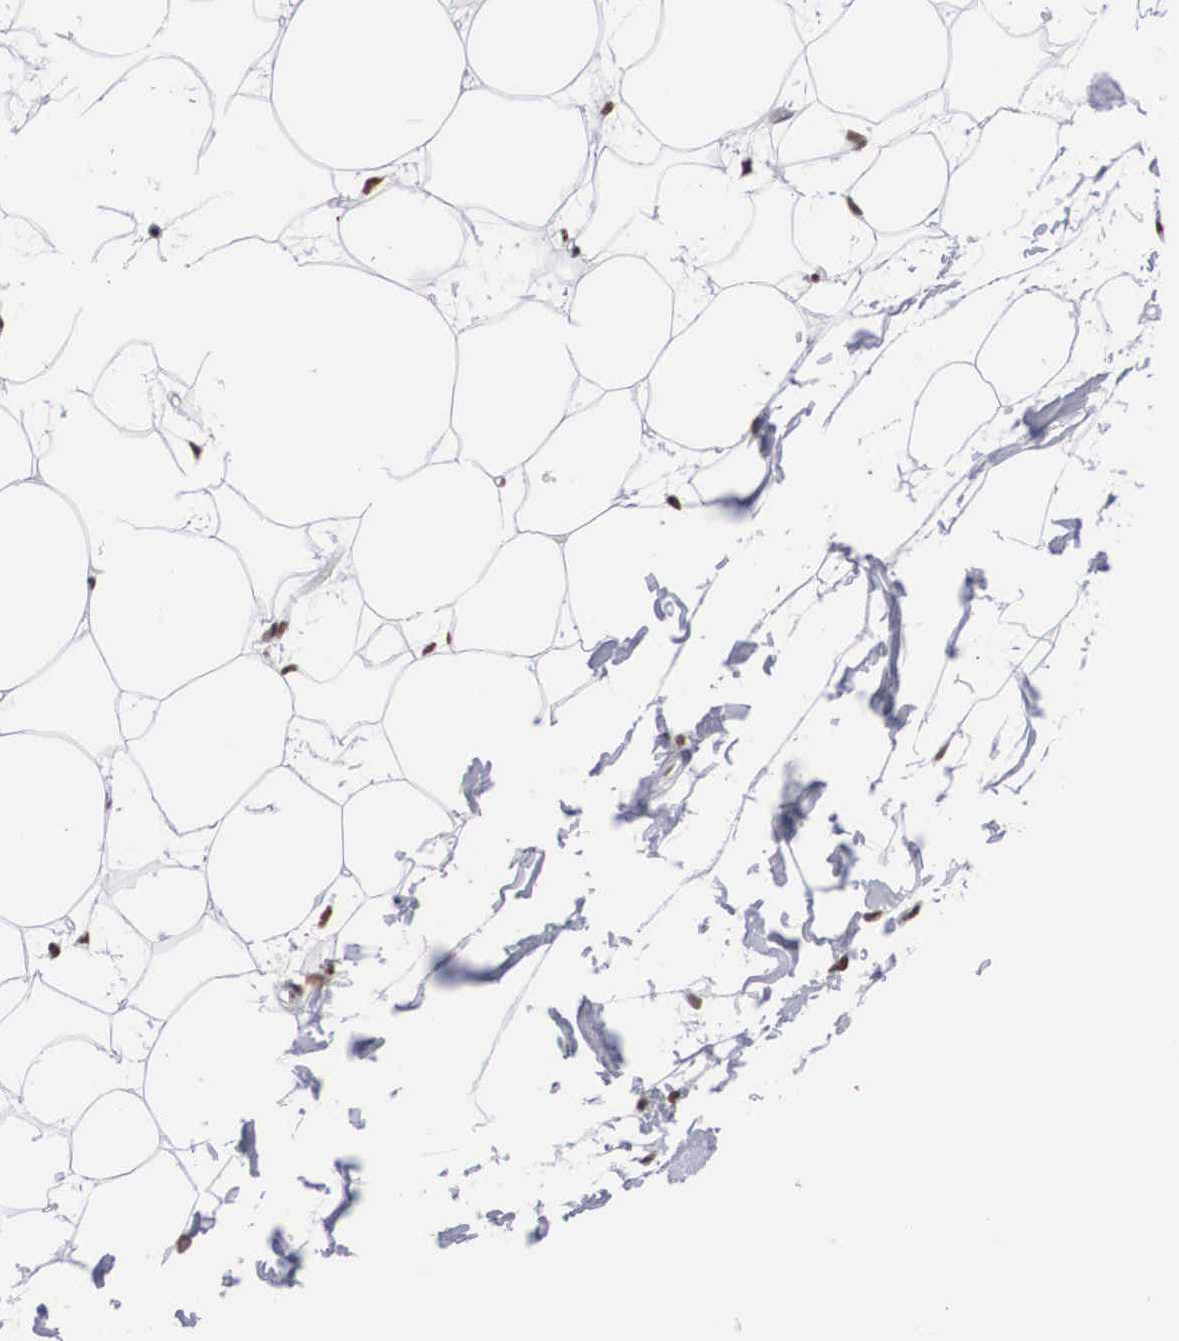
{"staining": {"intensity": "moderate", "quantity": ">75%", "location": "nuclear"}, "tissue": "adipose tissue", "cell_type": "Adipocytes", "image_type": "normal", "snomed": [{"axis": "morphology", "description": "Normal tissue, NOS"}, {"axis": "topography", "description": "Breast"}], "caption": "Moderate nuclear positivity for a protein is present in approximately >75% of adipocytes of benign adipose tissue using immunohistochemistry (IHC).", "gene": "ACIN1", "patient": {"sex": "female", "age": 44}}